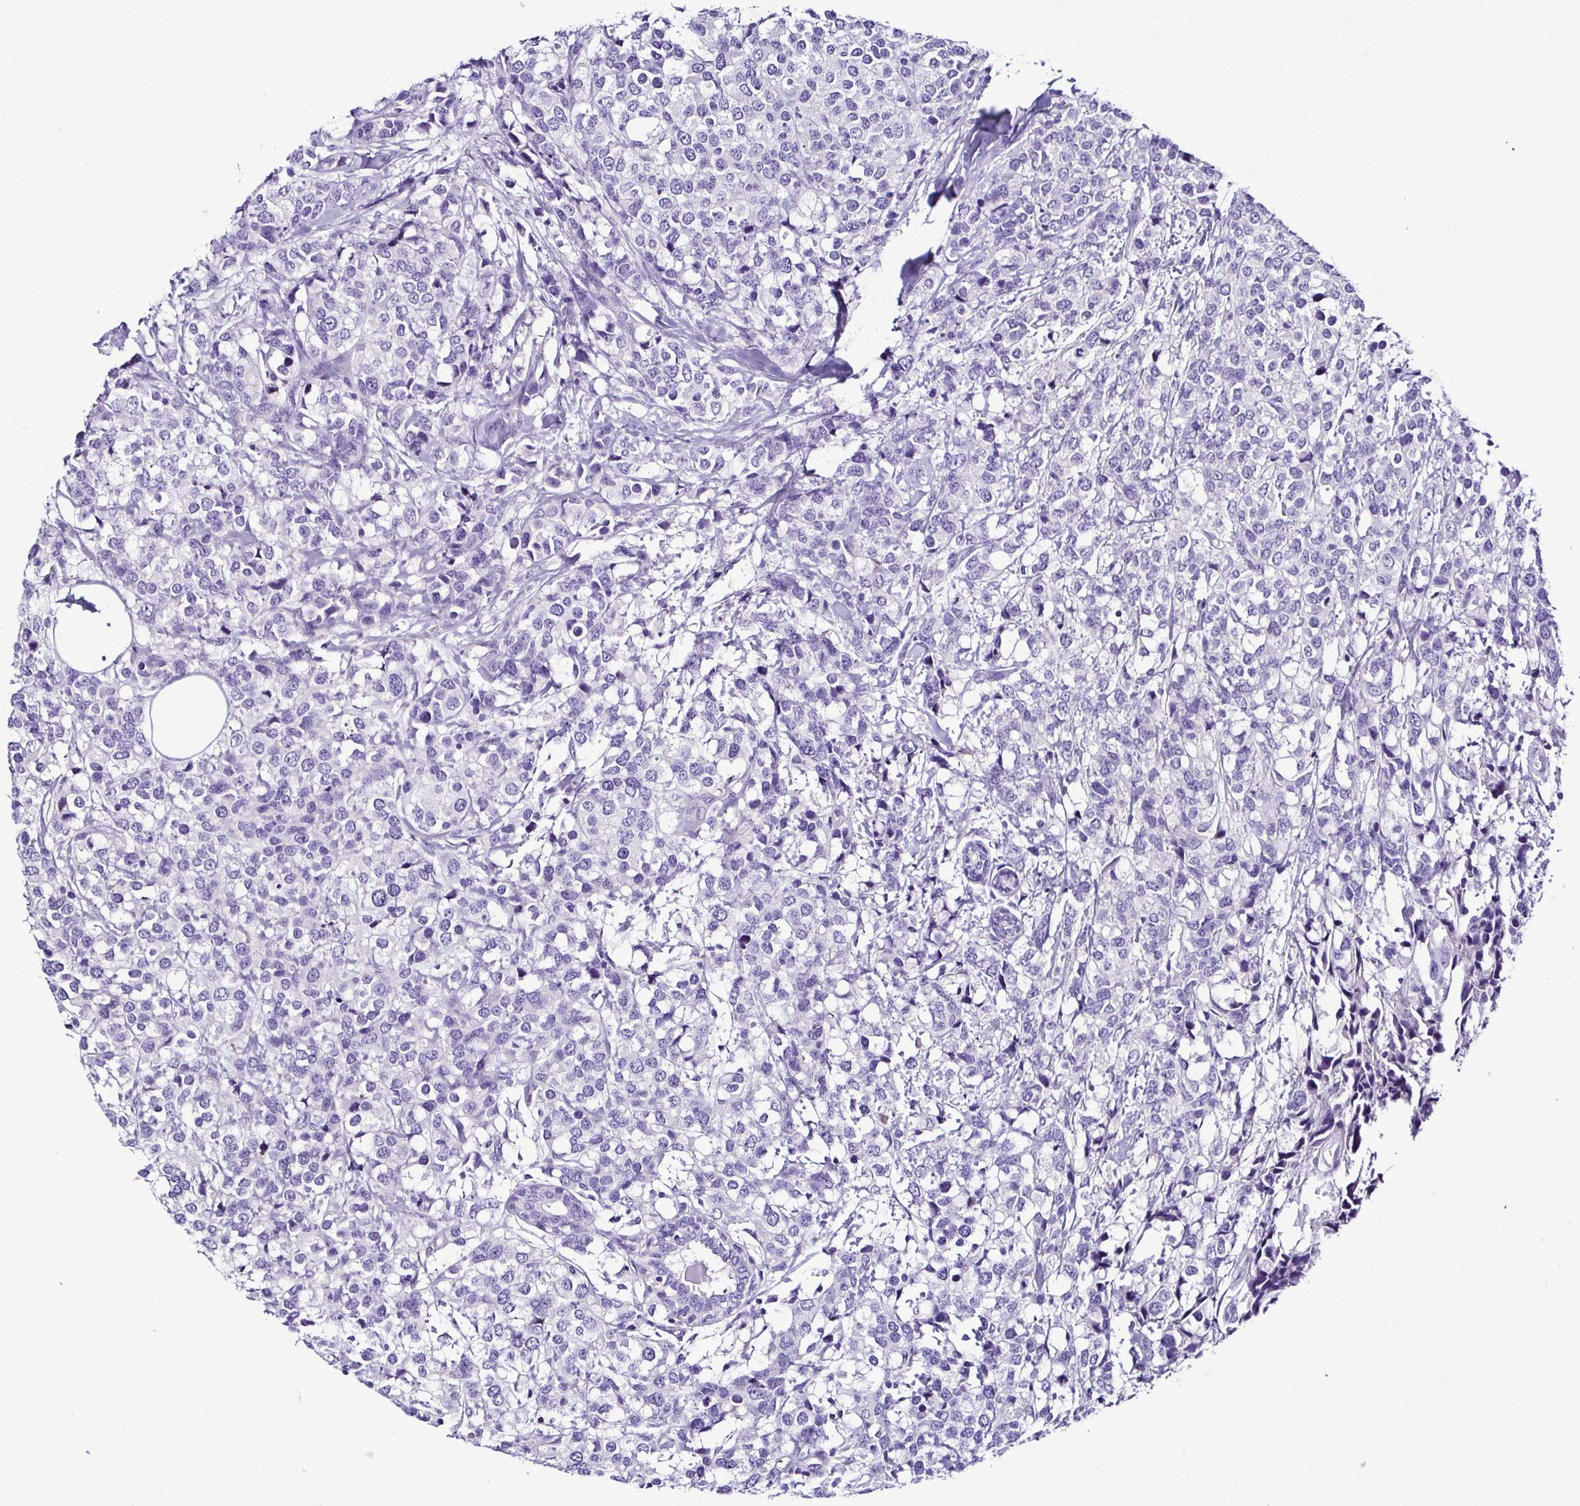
{"staining": {"intensity": "negative", "quantity": "none", "location": "none"}, "tissue": "breast cancer", "cell_type": "Tumor cells", "image_type": "cancer", "snomed": [{"axis": "morphology", "description": "Lobular carcinoma"}, {"axis": "topography", "description": "Breast"}], "caption": "A high-resolution histopathology image shows immunohistochemistry staining of breast cancer, which exhibits no significant positivity in tumor cells.", "gene": "SRL", "patient": {"sex": "female", "age": 59}}